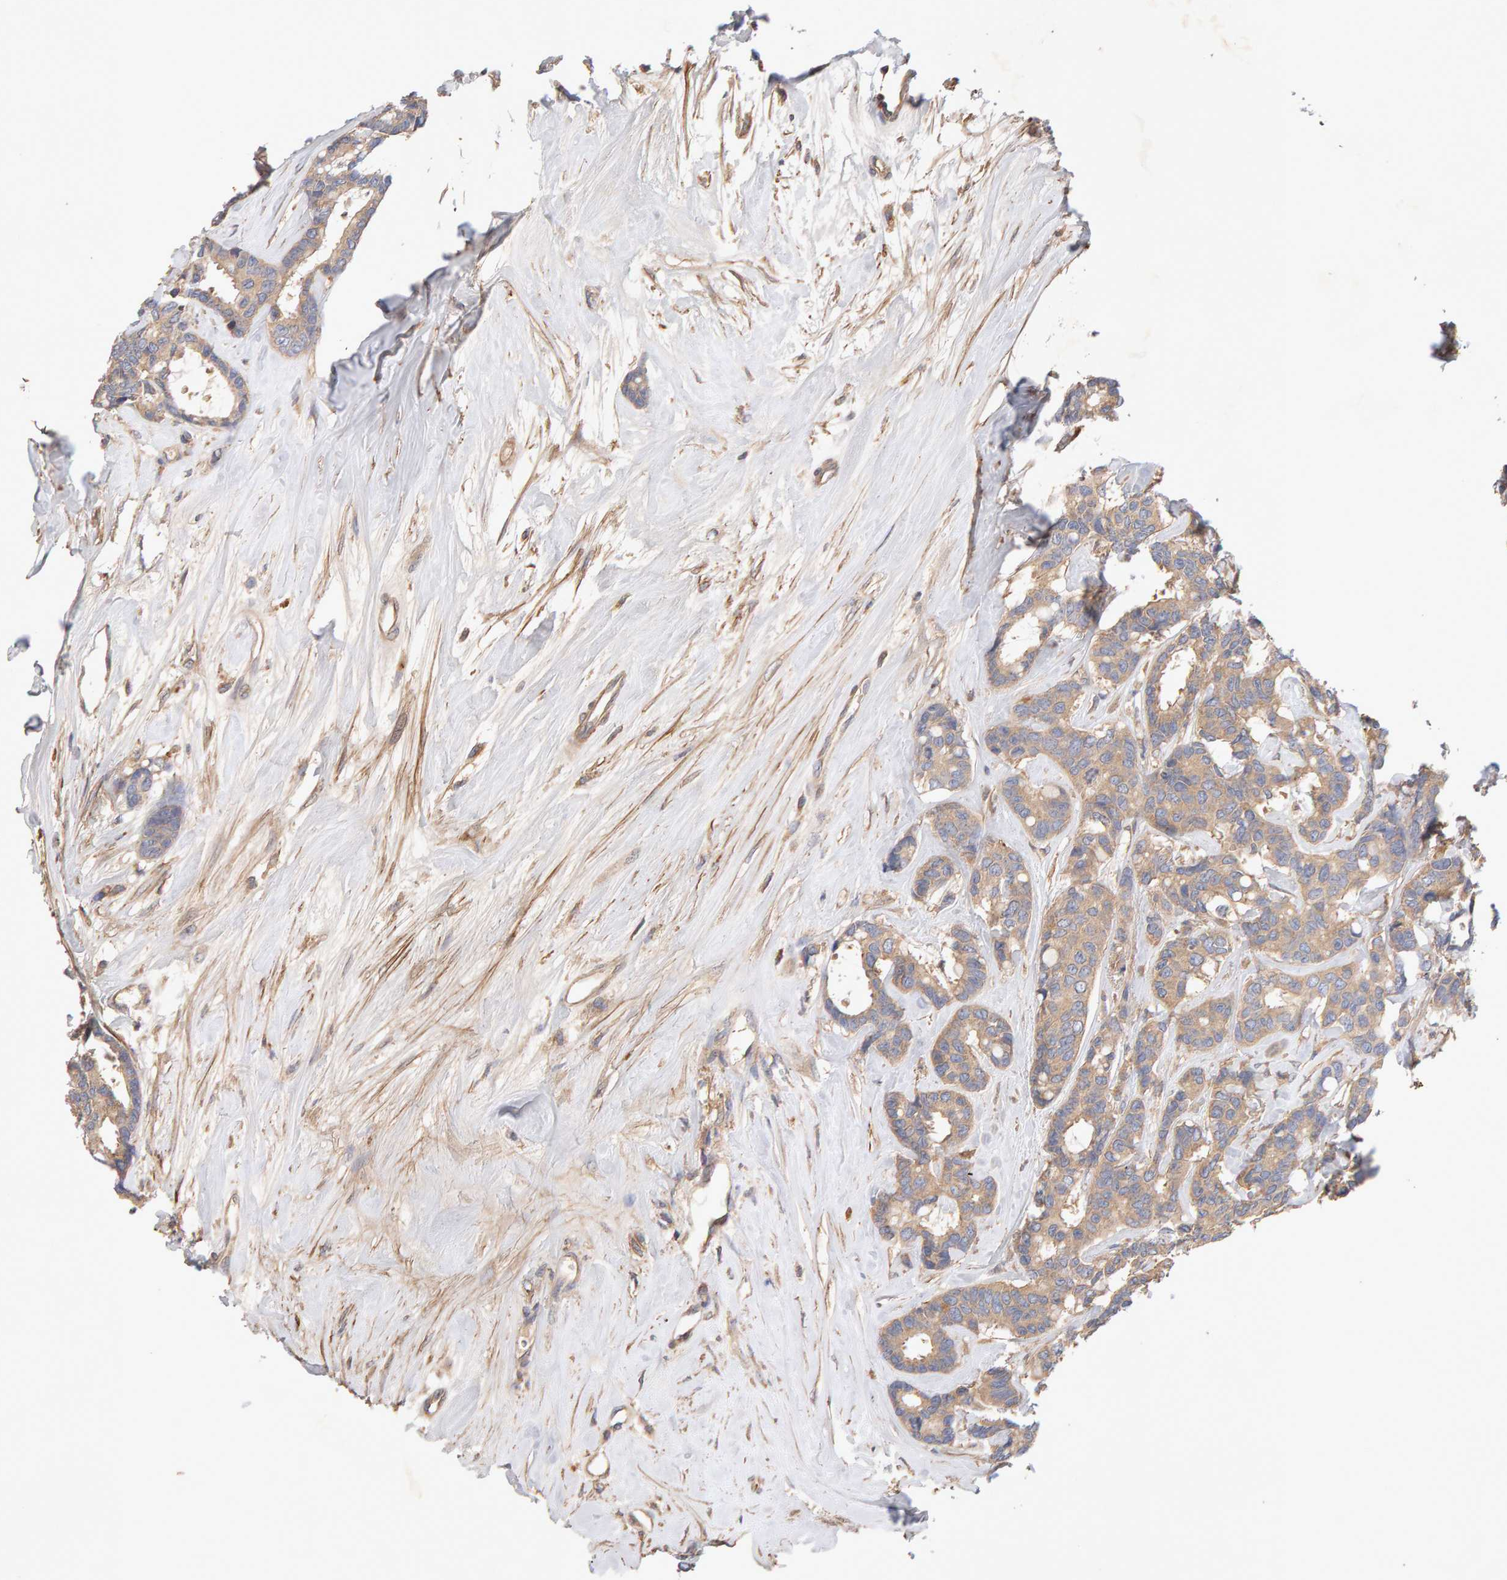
{"staining": {"intensity": "weak", "quantity": ">75%", "location": "cytoplasmic/membranous"}, "tissue": "breast cancer", "cell_type": "Tumor cells", "image_type": "cancer", "snomed": [{"axis": "morphology", "description": "Duct carcinoma"}, {"axis": "topography", "description": "Breast"}], "caption": "Protein expression analysis of invasive ductal carcinoma (breast) shows weak cytoplasmic/membranous staining in approximately >75% of tumor cells.", "gene": "RNF19A", "patient": {"sex": "female", "age": 87}}